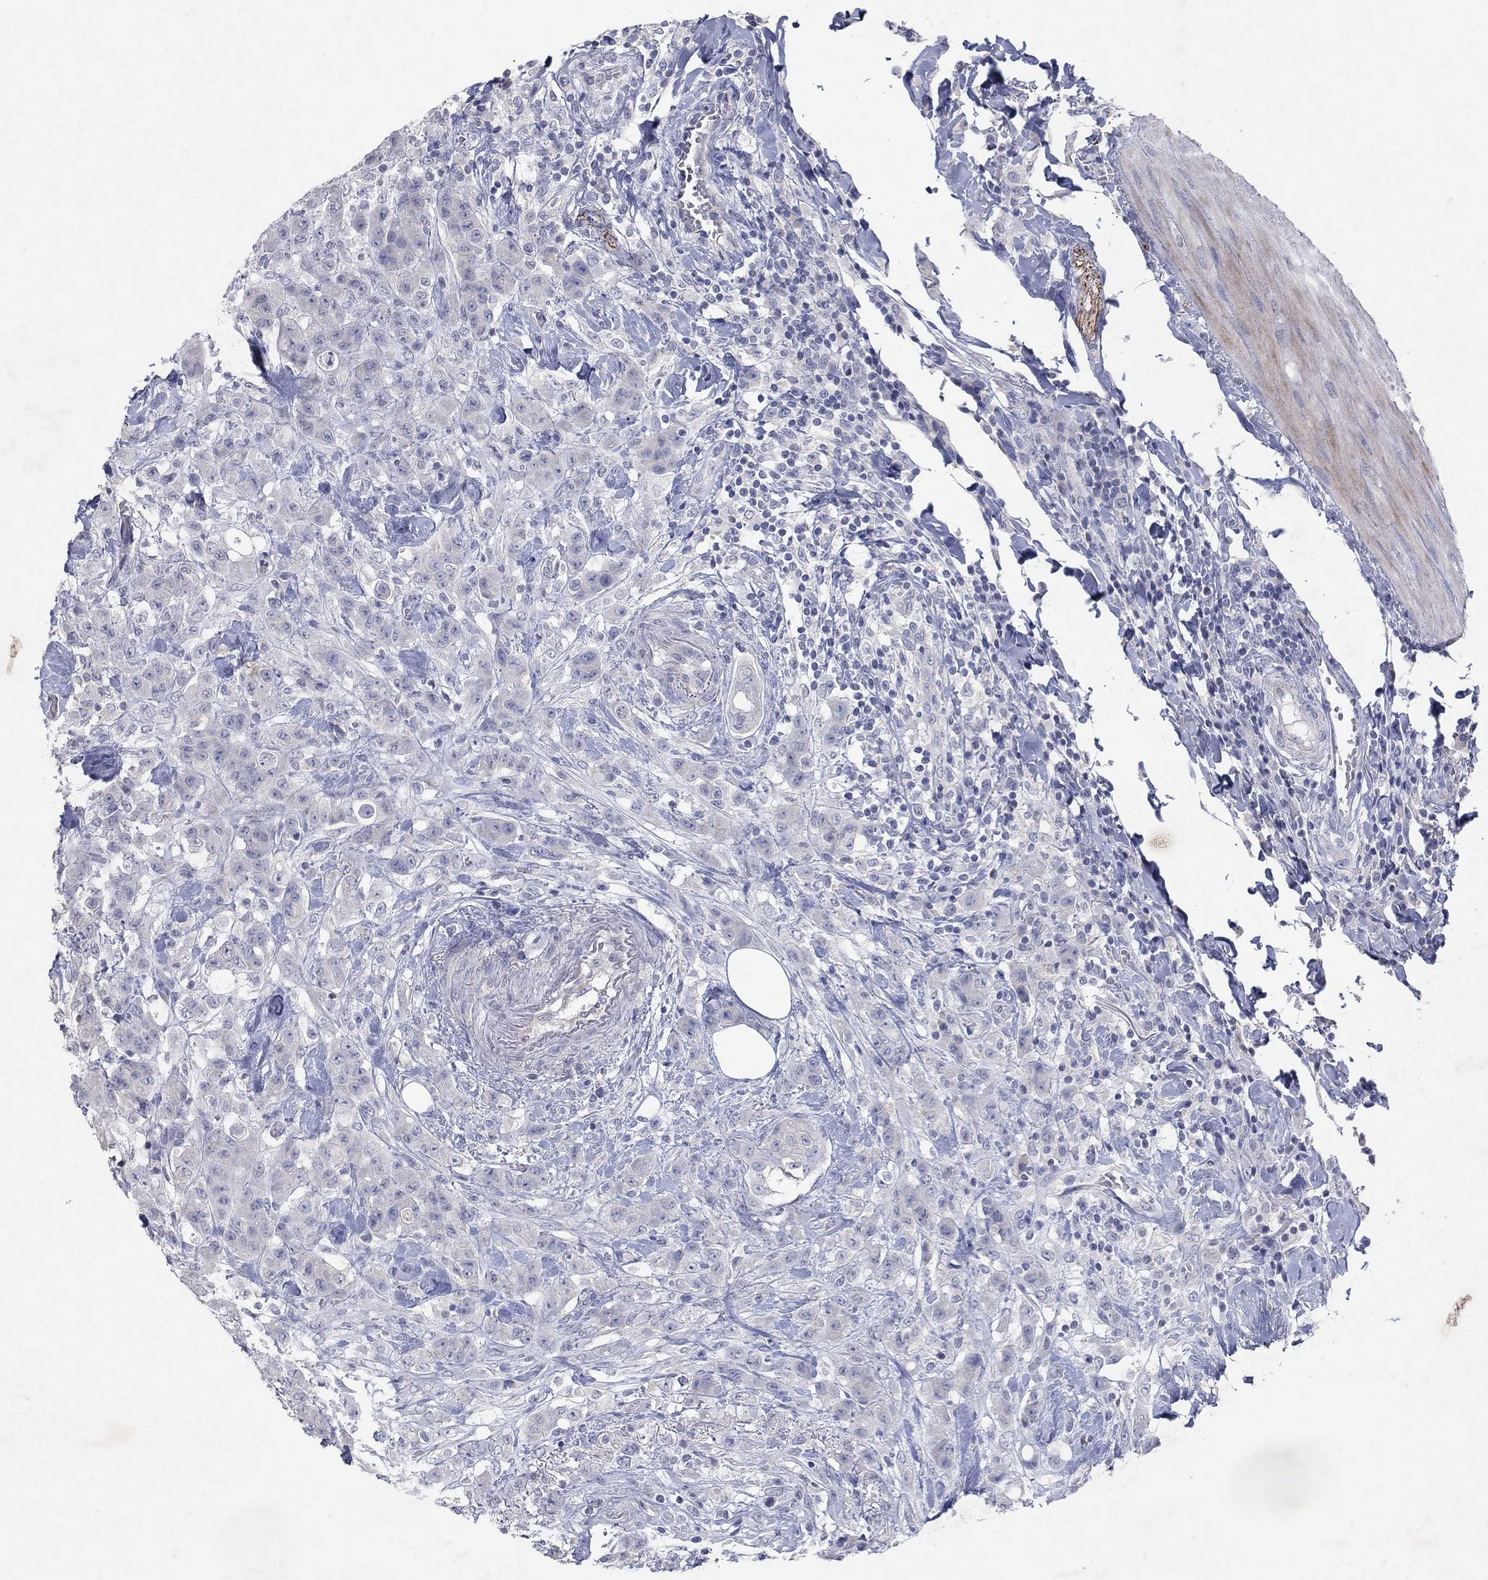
{"staining": {"intensity": "negative", "quantity": "none", "location": "none"}, "tissue": "colorectal cancer", "cell_type": "Tumor cells", "image_type": "cancer", "snomed": [{"axis": "morphology", "description": "Adenocarcinoma, NOS"}, {"axis": "topography", "description": "Colon"}], "caption": "The photomicrograph displays no staining of tumor cells in colorectal adenocarcinoma. (DAB (3,3'-diaminobenzidine) IHC, high magnification).", "gene": "KRT40", "patient": {"sex": "female", "age": 69}}